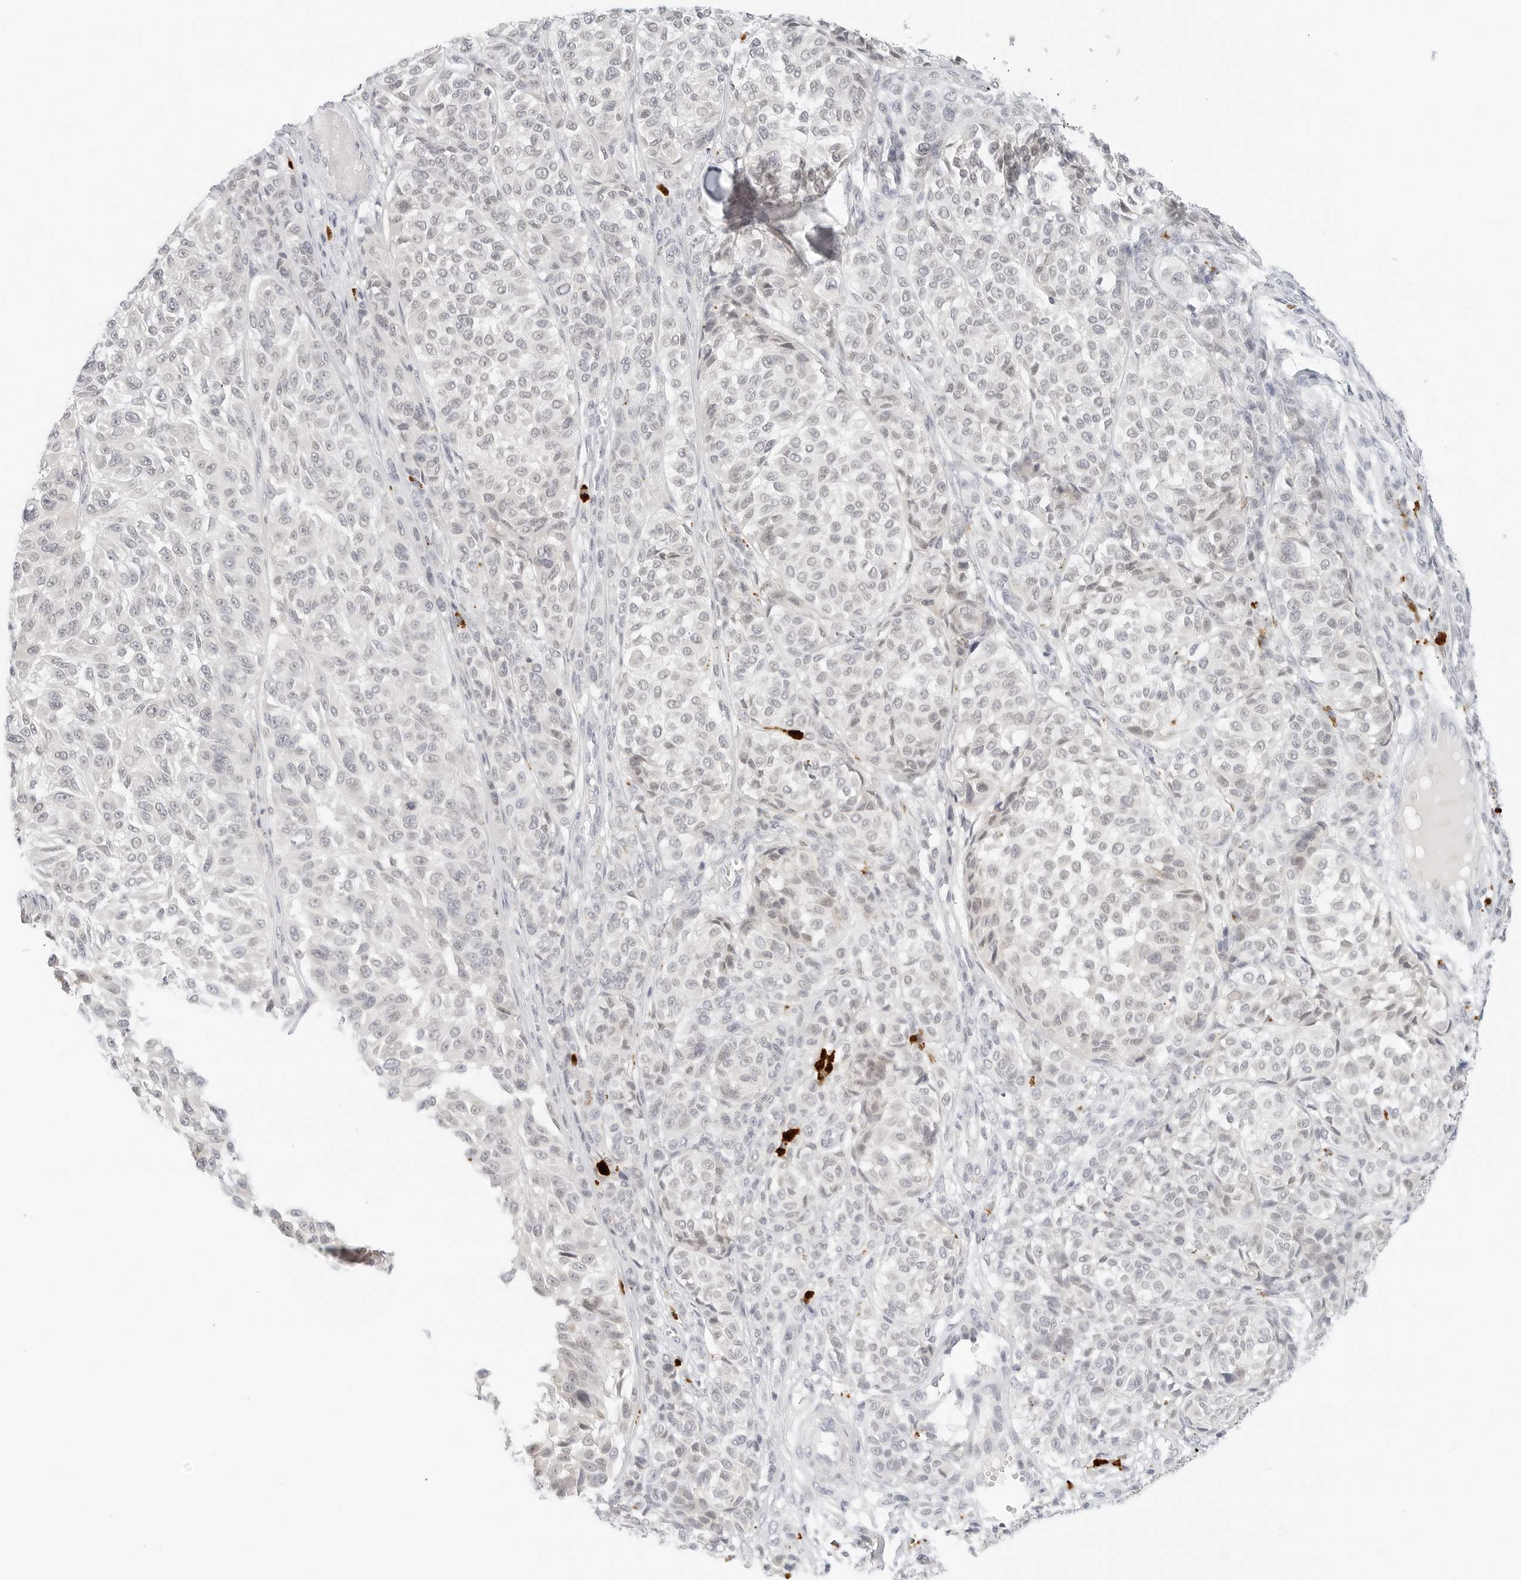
{"staining": {"intensity": "negative", "quantity": "none", "location": "none"}, "tissue": "melanoma", "cell_type": "Tumor cells", "image_type": "cancer", "snomed": [{"axis": "morphology", "description": "Malignant melanoma, NOS"}, {"axis": "topography", "description": "Skin"}], "caption": "The photomicrograph demonstrates no staining of tumor cells in malignant melanoma.", "gene": "NEO1", "patient": {"sex": "male", "age": 83}}